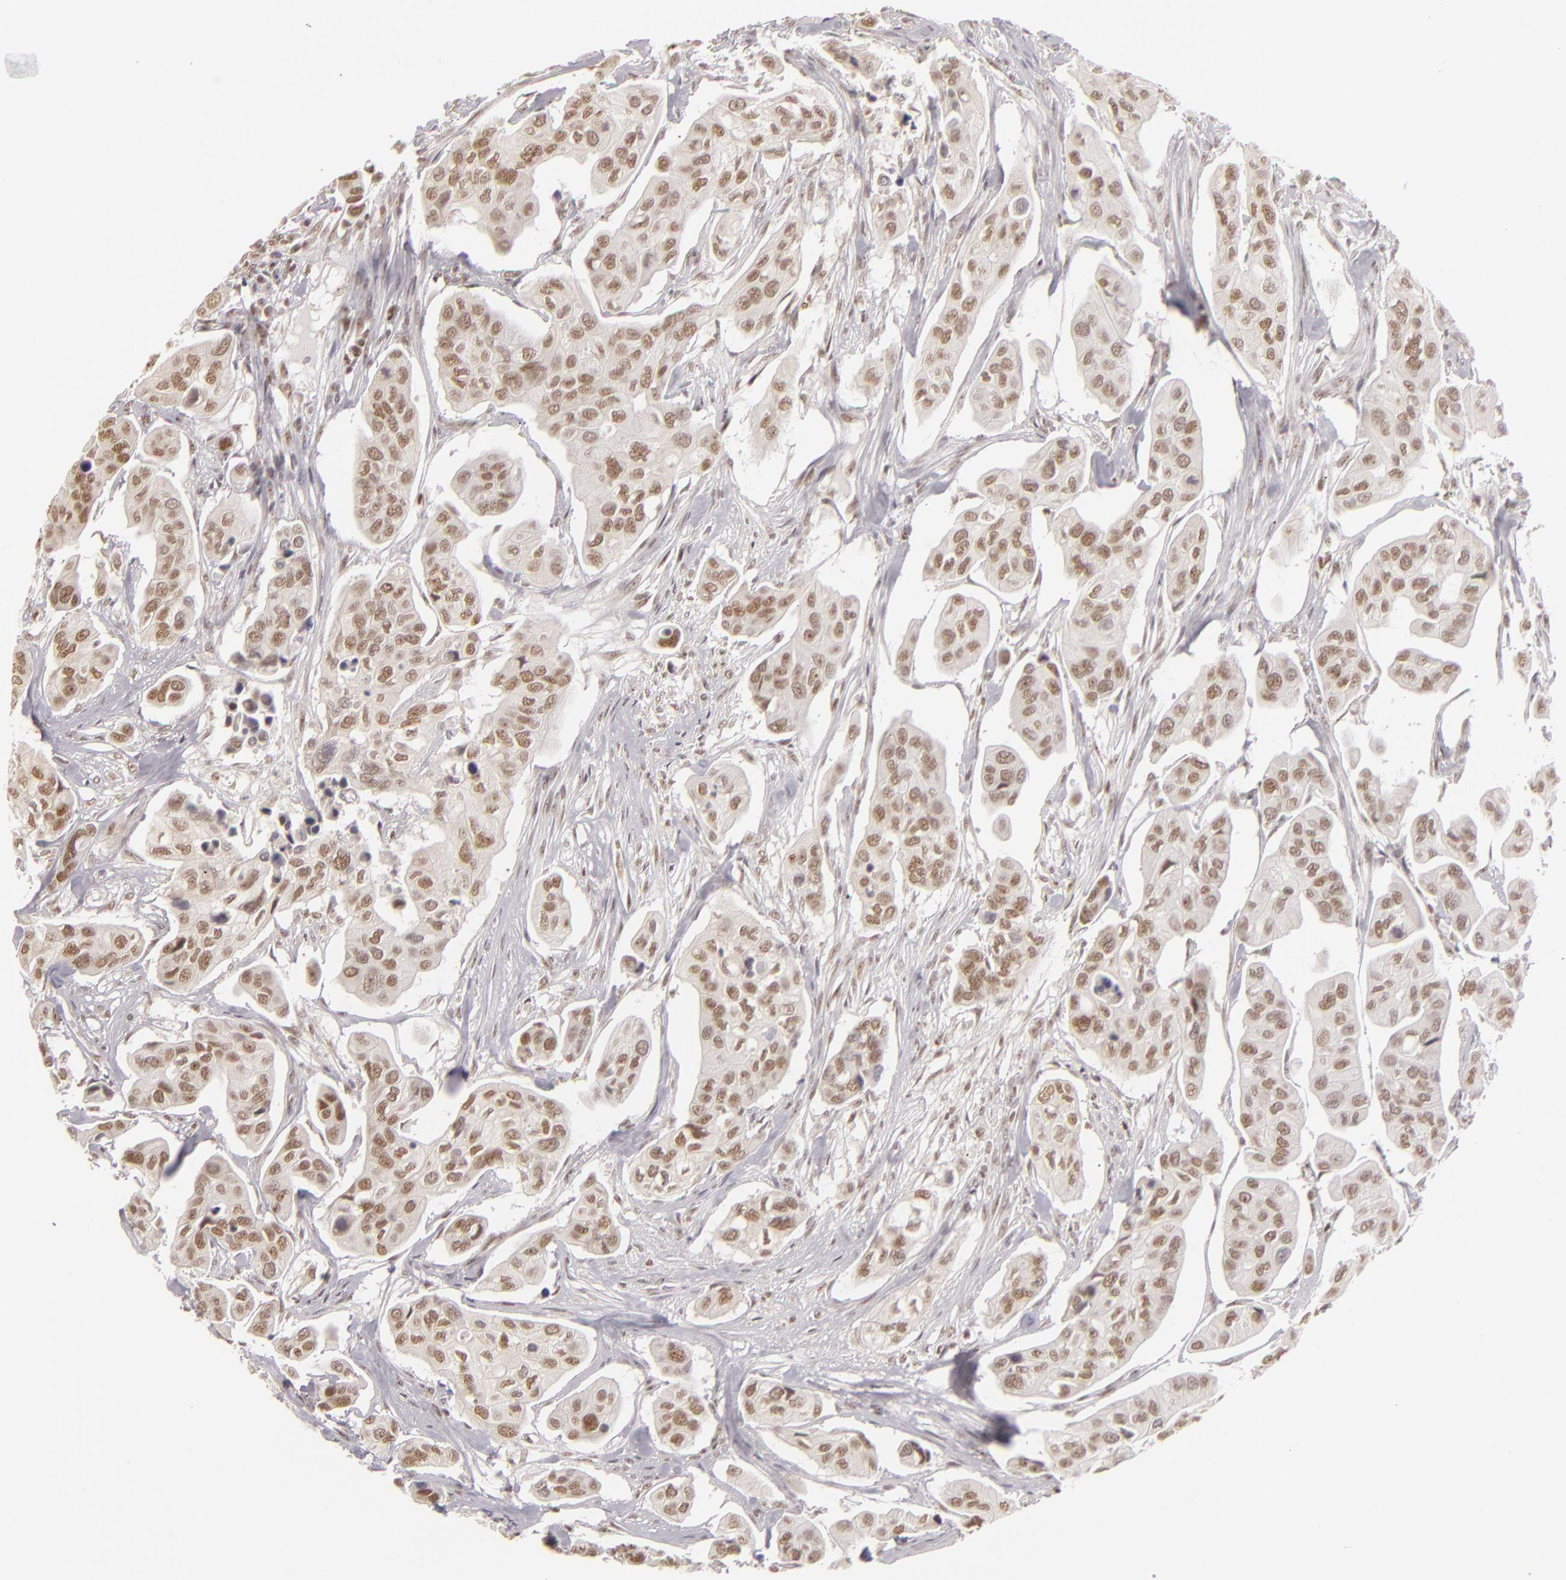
{"staining": {"intensity": "moderate", "quantity": "<25%", "location": "nuclear"}, "tissue": "urothelial cancer", "cell_type": "Tumor cells", "image_type": "cancer", "snomed": [{"axis": "morphology", "description": "Adenocarcinoma, NOS"}, {"axis": "topography", "description": "Urinary bladder"}], "caption": "Protein staining reveals moderate nuclear expression in about <25% of tumor cells in adenocarcinoma.", "gene": "DAXX", "patient": {"sex": "male", "age": 61}}